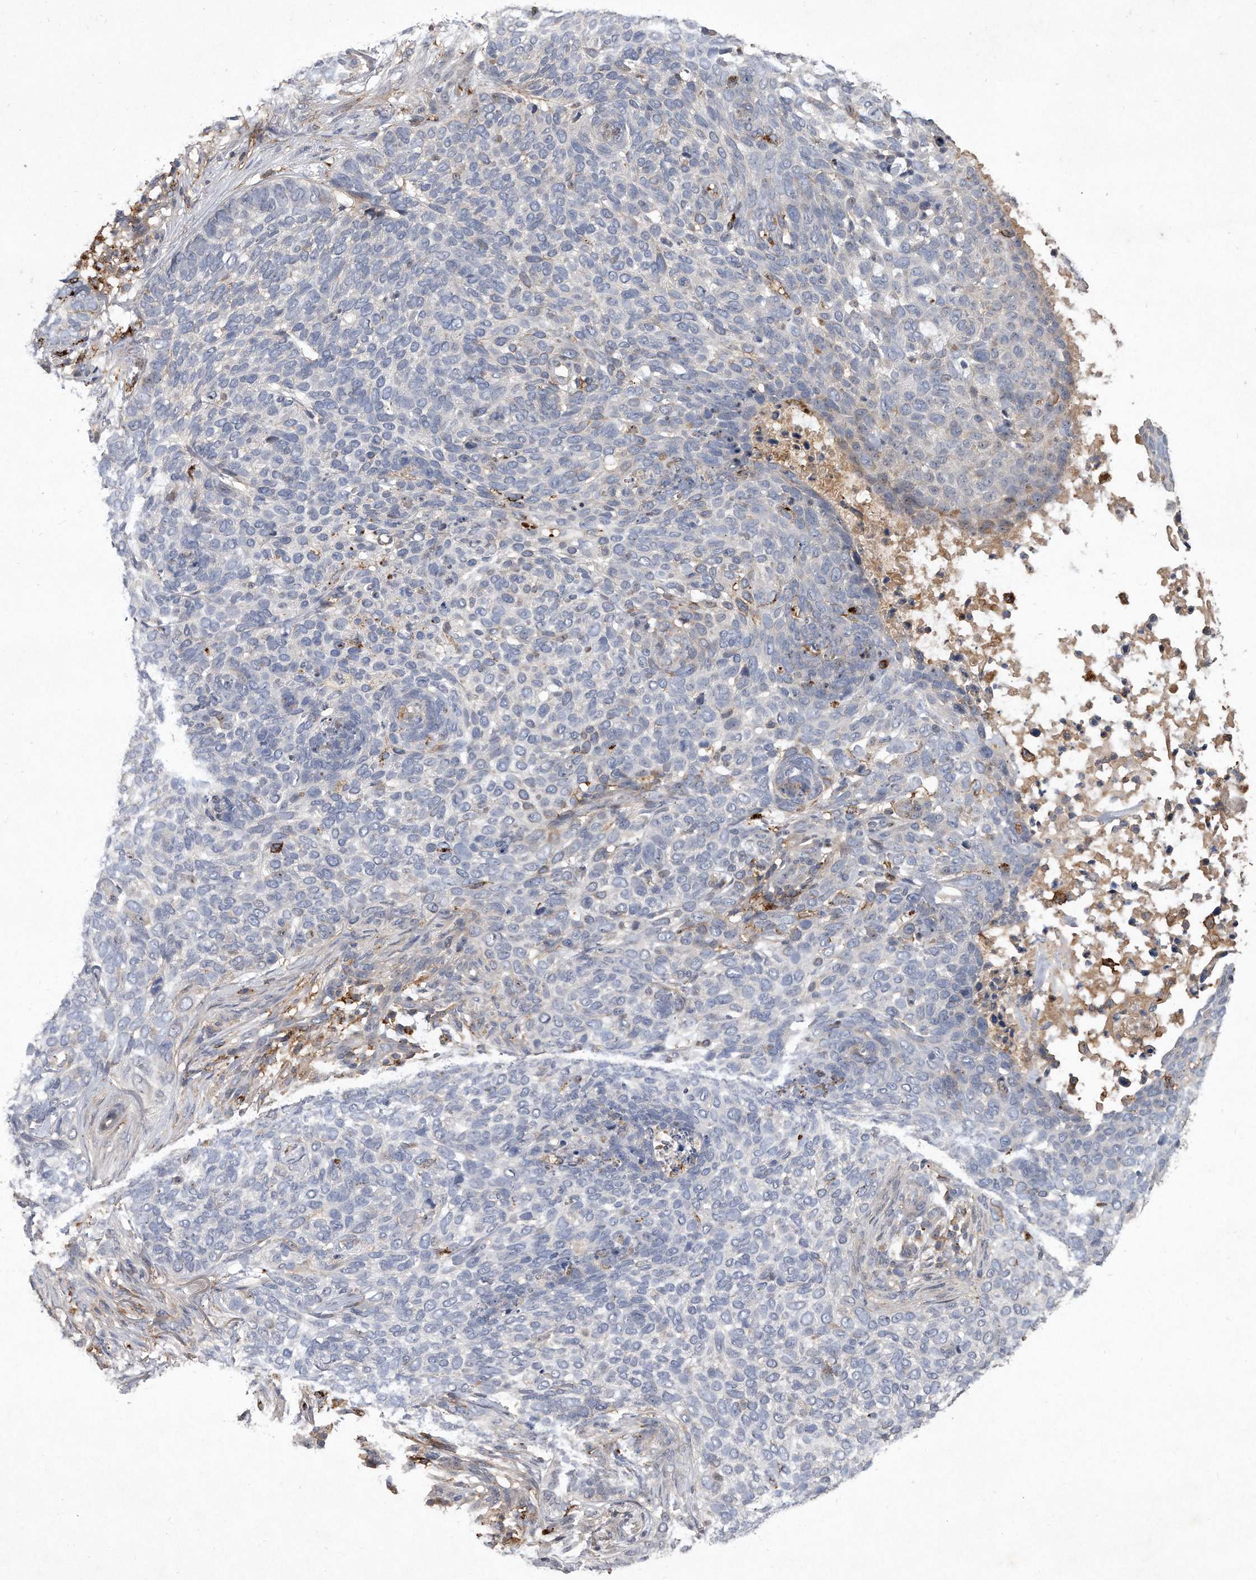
{"staining": {"intensity": "negative", "quantity": "none", "location": "none"}, "tissue": "skin cancer", "cell_type": "Tumor cells", "image_type": "cancer", "snomed": [{"axis": "morphology", "description": "Basal cell carcinoma"}, {"axis": "topography", "description": "Skin"}], "caption": "Skin cancer (basal cell carcinoma) was stained to show a protein in brown. There is no significant positivity in tumor cells. (DAB (3,3'-diaminobenzidine) IHC with hematoxylin counter stain).", "gene": "PGBD2", "patient": {"sex": "female", "age": 64}}